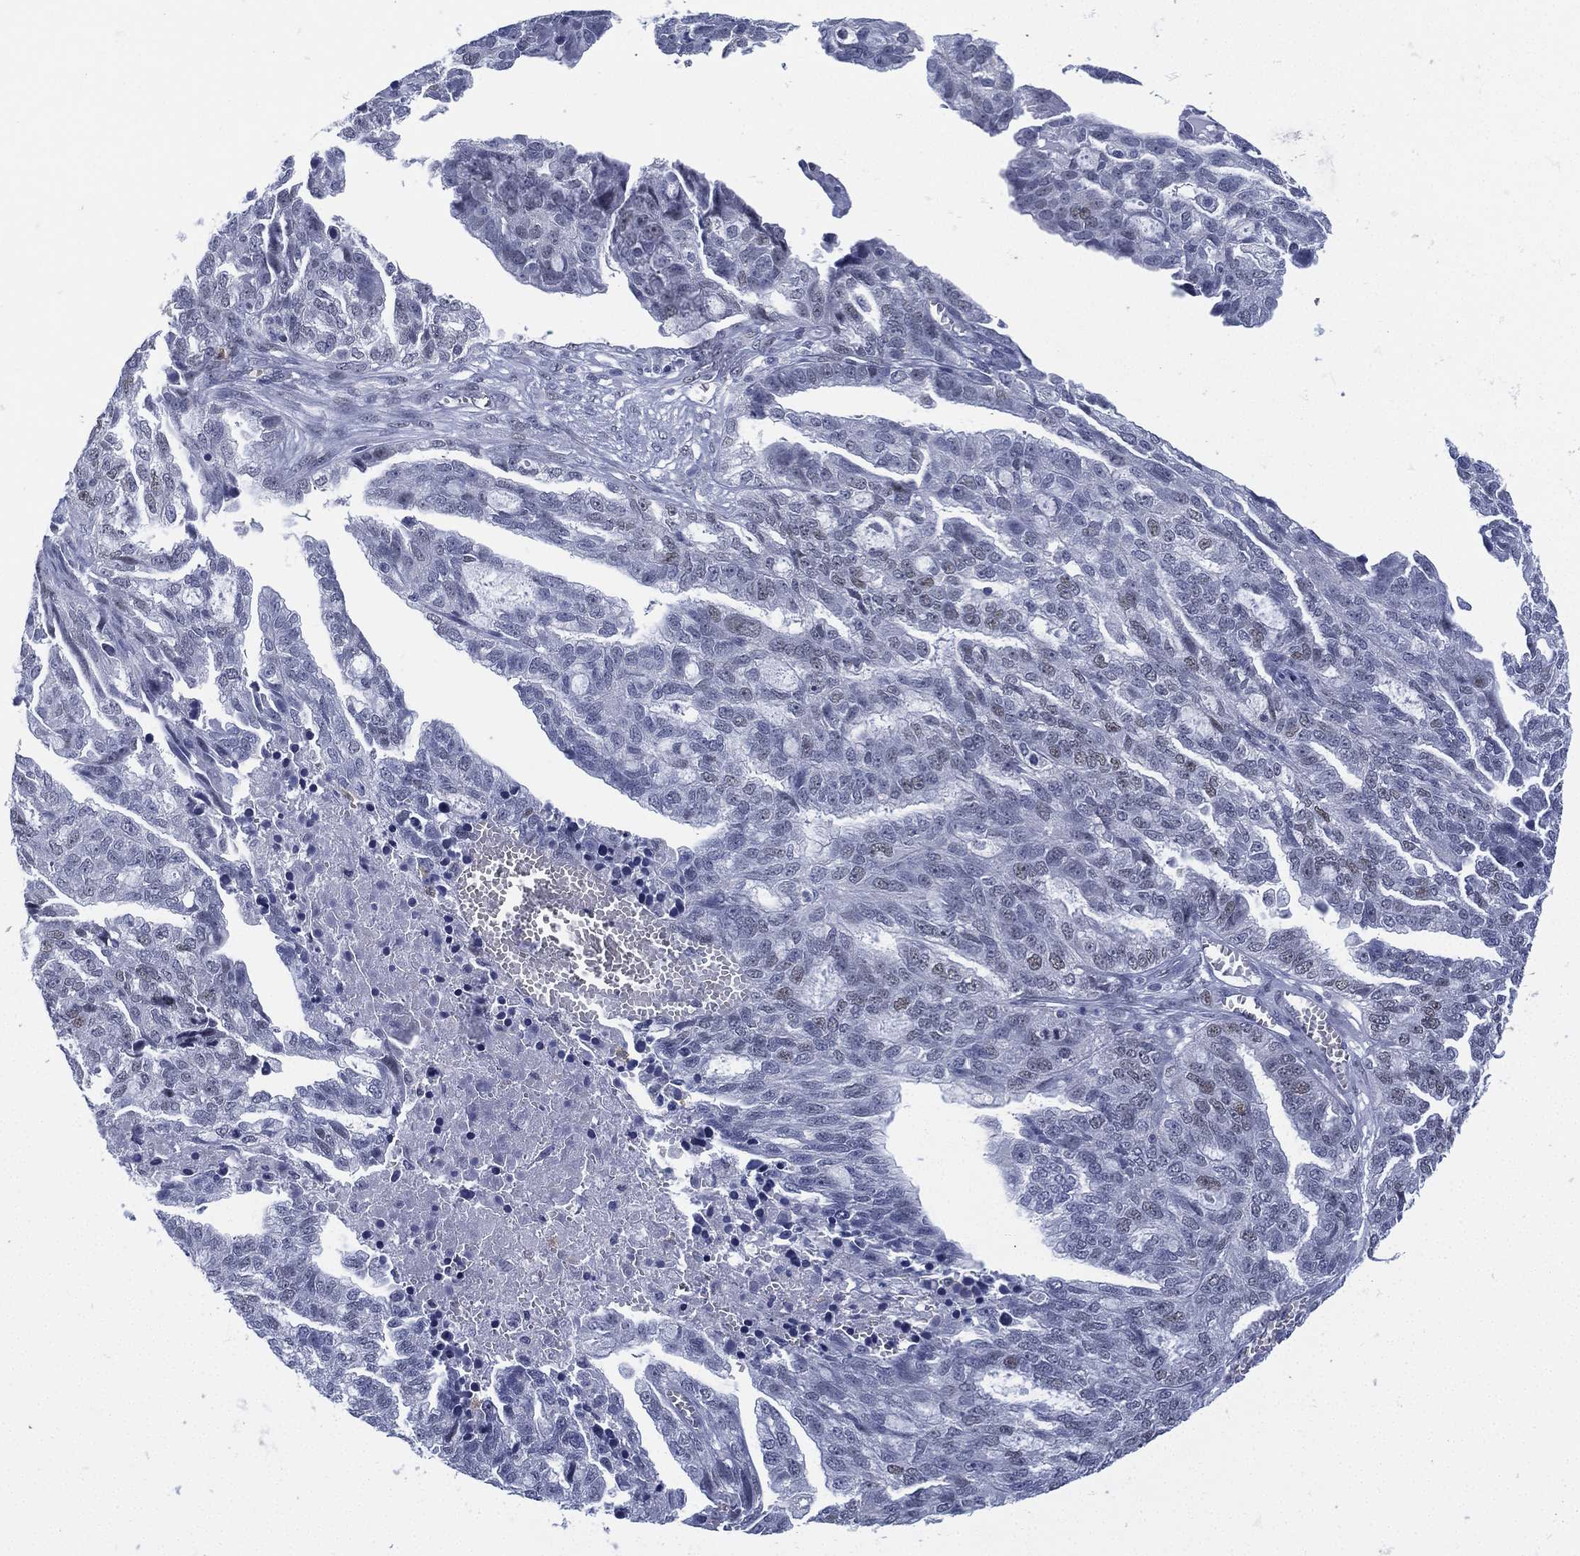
{"staining": {"intensity": "negative", "quantity": "none", "location": "none"}, "tissue": "ovarian cancer", "cell_type": "Tumor cells", "image_type": "cancer", "snomed": [{"axis": "morphology", "description": "Cystadenocarcinoma, serous, NOS"}, {"axis": "topography", "description": "Ovary"}], "caption": "Micrograph shows no protein expression in tumor cells of ovarian cancer (serous cystadenocarcinoma) tissue.", "gene": "ZNF711", "patient": {"sex": "female", "age": 51}}